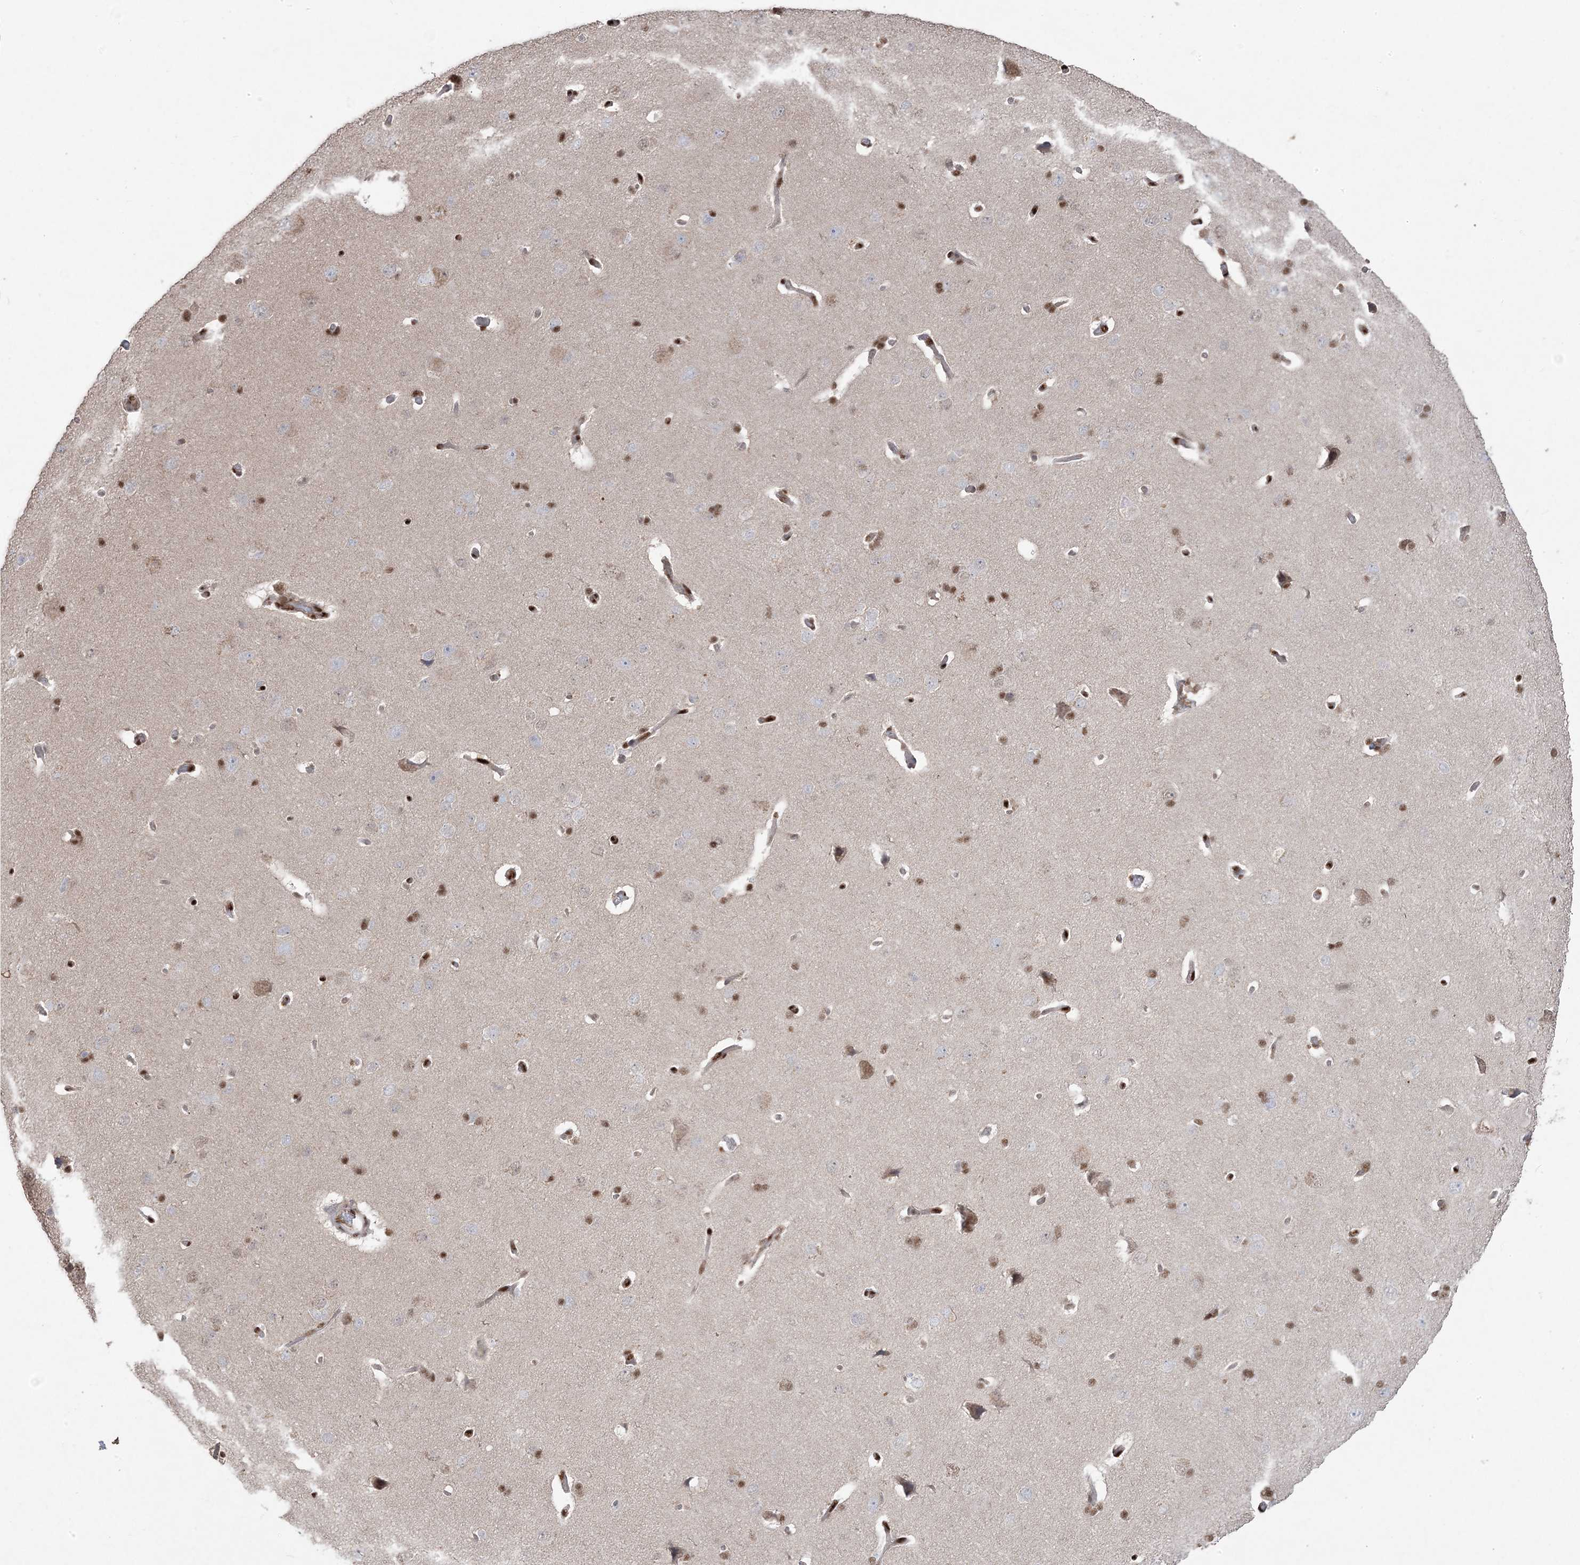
{"staining": {"intensity": "strong", "quantity": ">75%", "location": "nuclear"}, "tissue": "cerebral cortex", "cell_type": "Endothelial cells", "image_type": "normal", "snomed": [{"axis": "morphology", "description": "Normal tissue, NOS"}, {"axis": "topography", "description": "Cerebral cortex"}], "caption": "This photomicrograph demonstrates immunohistochemistry staining of benign cerebral cortex, with high strong nuclear positivity in about >75% of endothelial cells.", "gene": "PPOX", "patient": {"sex": "male", "age": 62}}